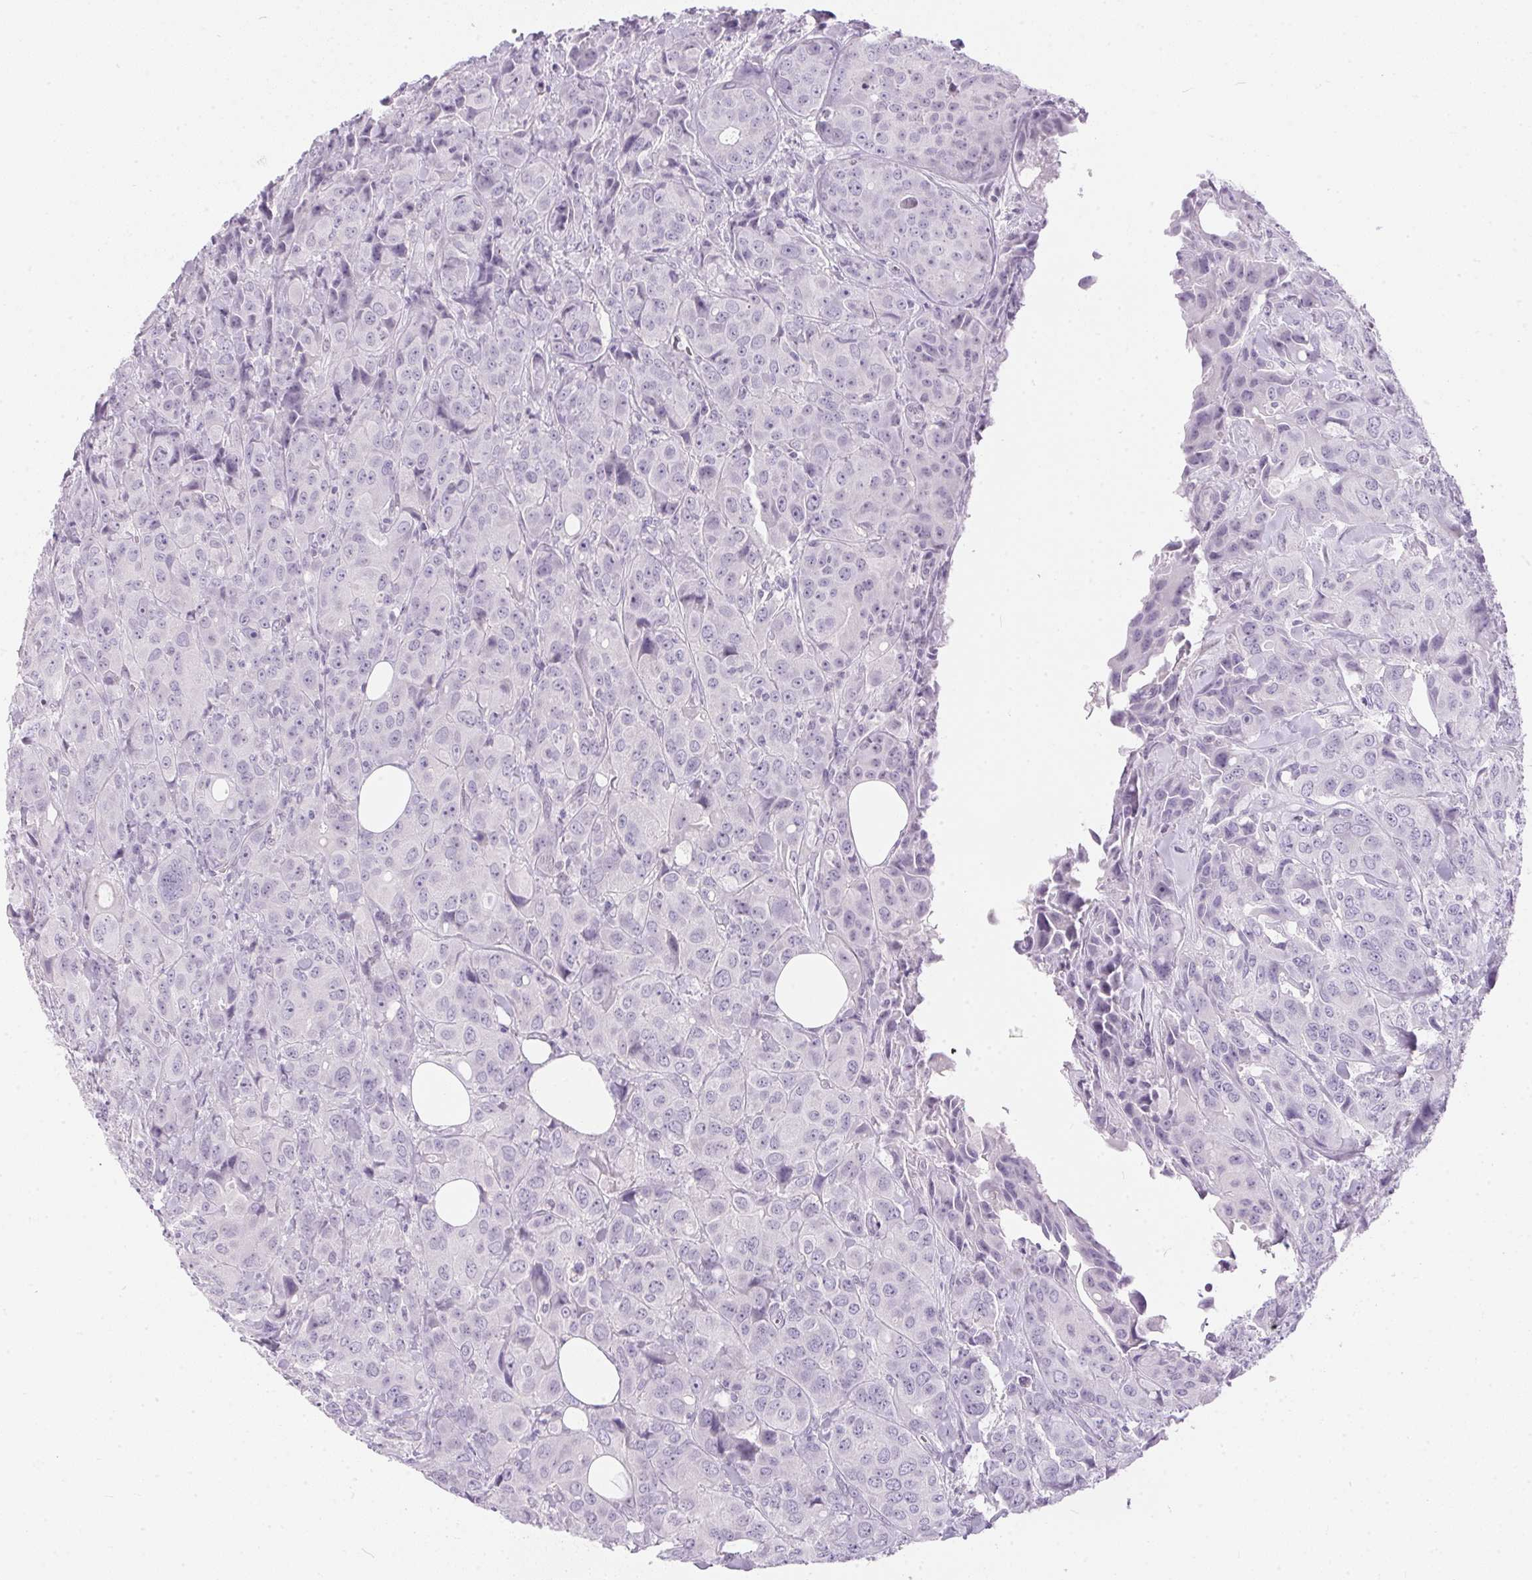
{"staining": {"intensity": "negative", "quantity": "none", "location": "none"}, "tissue": "breast cancer", "cell_type": "Tumor cells", "image_type": "cancer", "snomed": [{"axis": "morphology", "description": "Duct carcinoma"}, {"axis": "topography", "description": "Breast"}], "caption": "Immunohistochemical staining of human breast cancer (infiltrating ductal carcinoma) exhibits no significant expression in tumor cells.", "gene": "GBP6", "patient": {"sex": "female", "age": 43}}